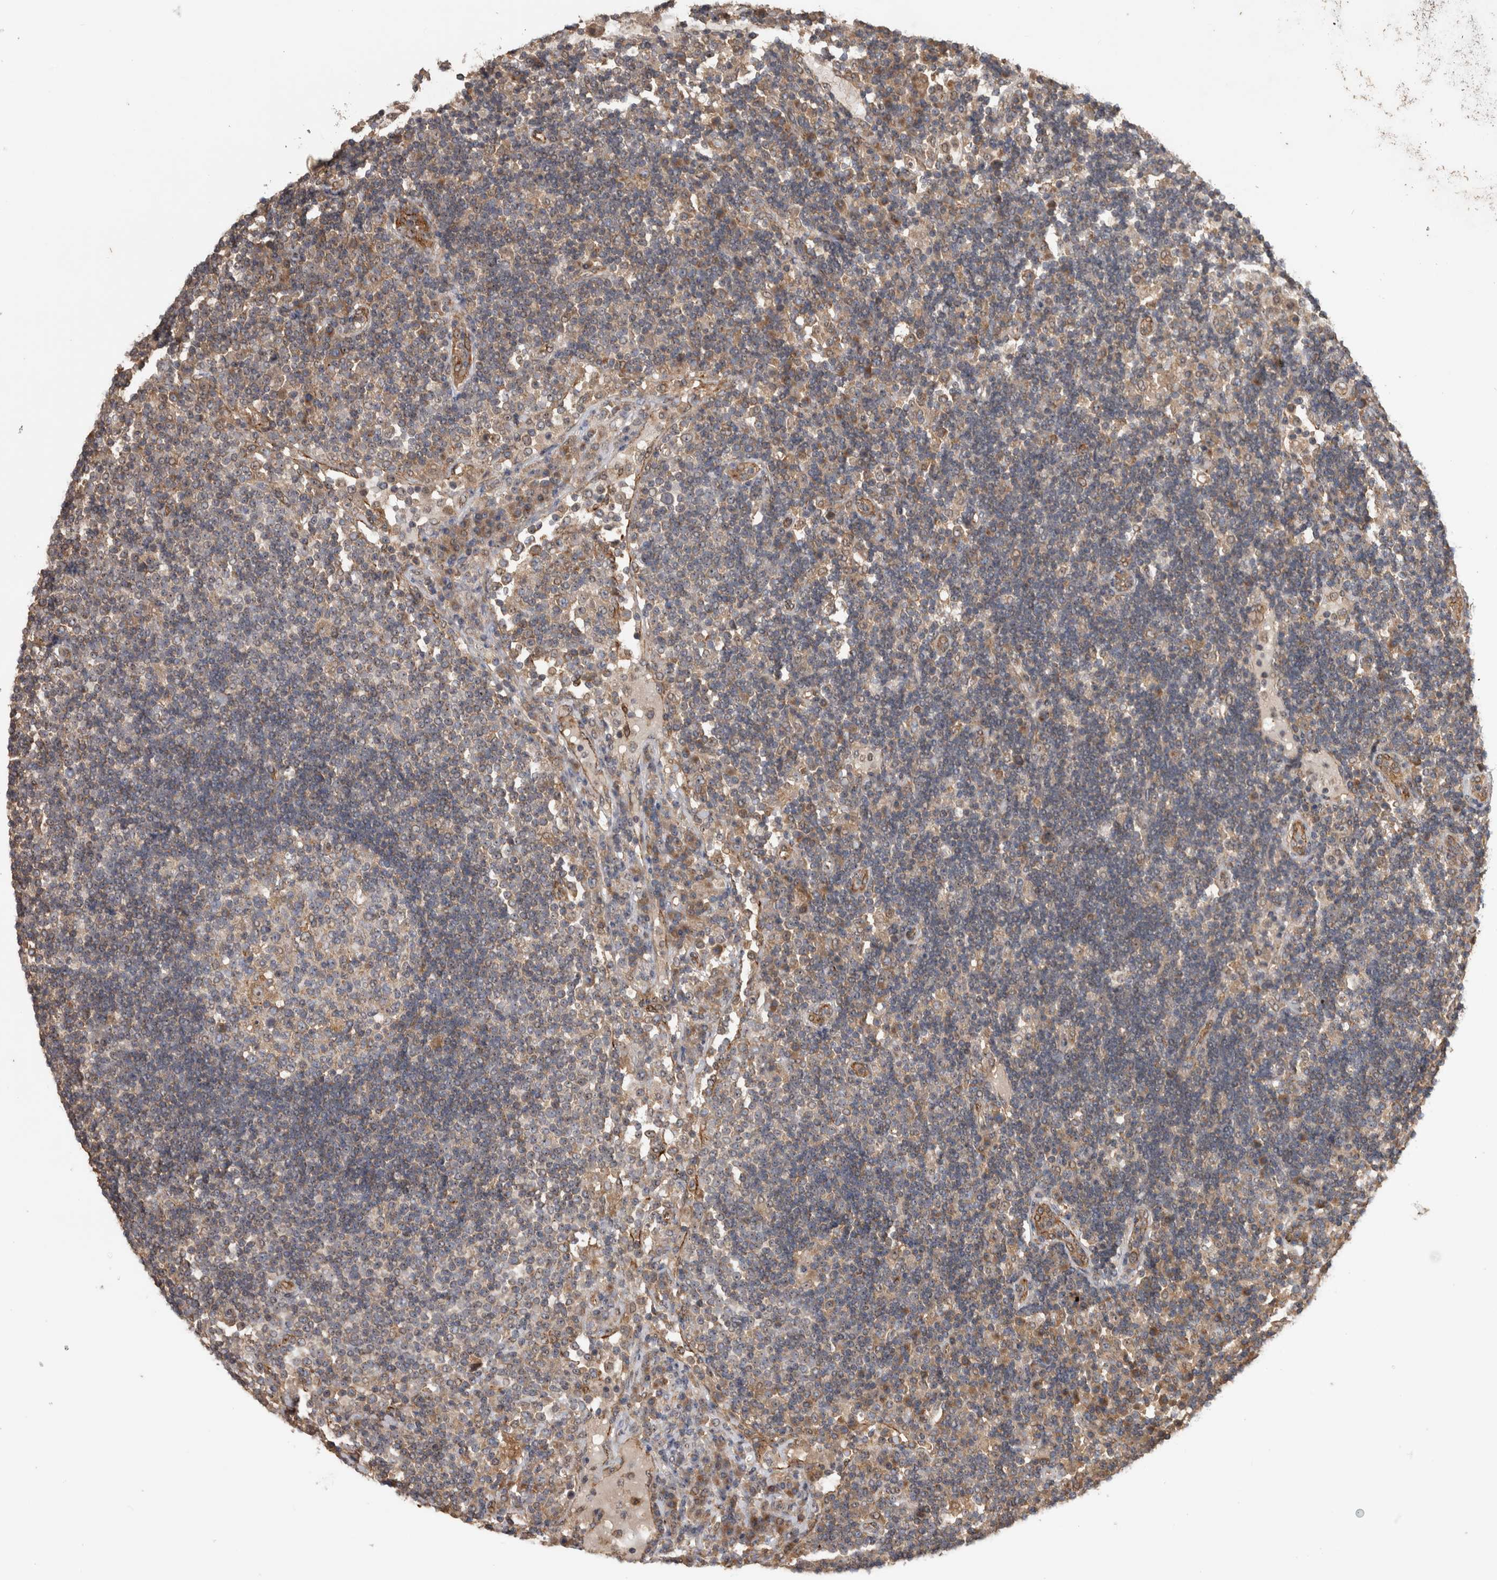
{"staining": {"intensity": "weak", "quantity": "25%-75%", "location": "cytoplasmic/membranous"}, "tissue": "lymph node", "cell_type": "Germinal center cells", "image_type": "normal", "snomed": [{"axis": "morphology", "description": "Normal tissue, NOS"}, {"axis": "topography", "description": "Lymph node"}], "caption": "A histopathology image of human lymph node stained for a protein displays weak cytoplasmic/membranous brown staining in germinal center cells. The protein is stained brown, and the nuclei are stained in blue (DAB IHC with brightfield microscopy, high magnification).", "gene": "ATXN2", "patient": {"sex": "female", "age": 53}}